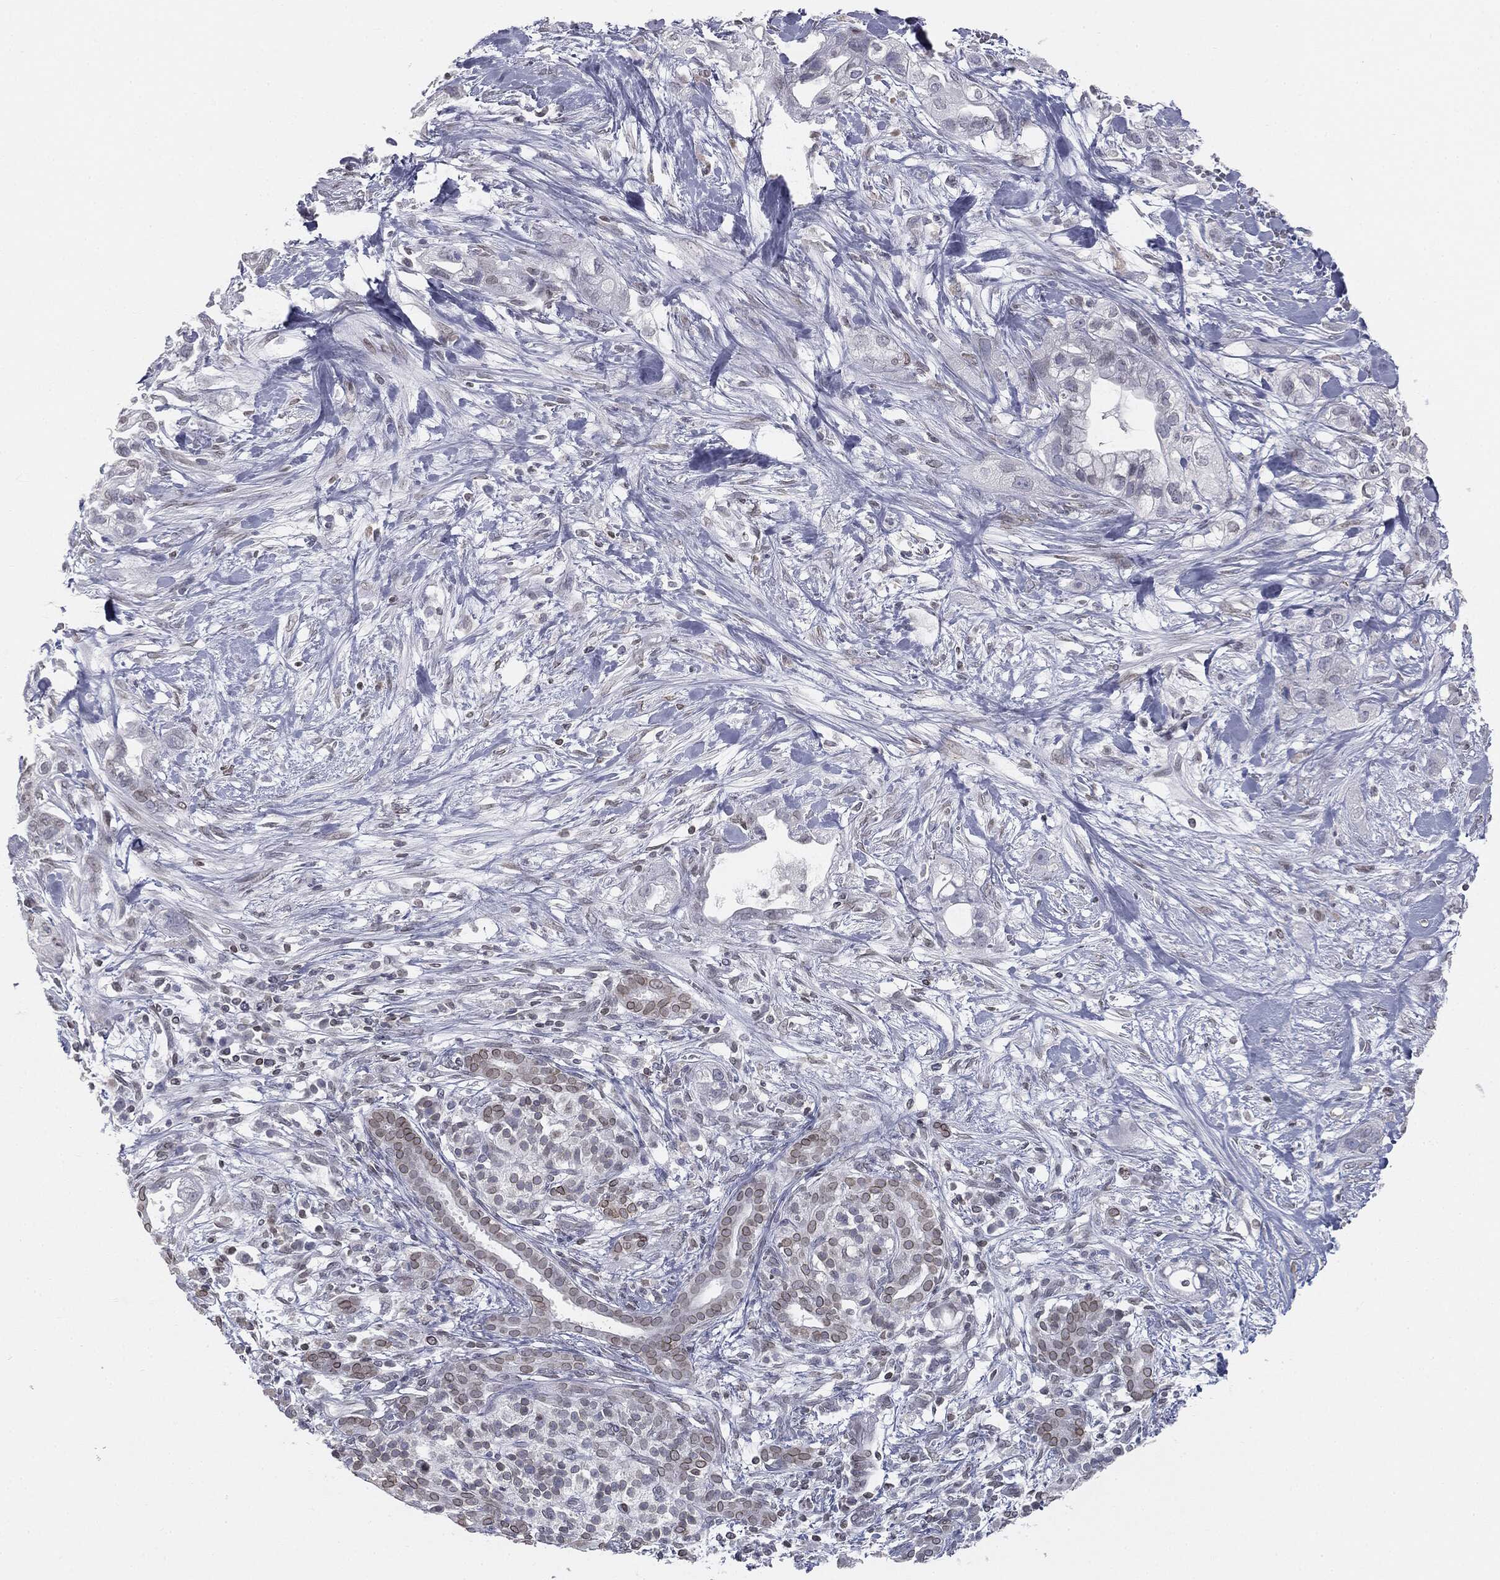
{"staining": {"intensity": "weak", "quantity": "25%-75%", "location": "nuclear"}, "tissue": "pancreatic cancer", "cell_type": "Tumor cells", "image_type": "cancer", "snomed": [{"axis": "morphology", "description": "Adenocarcinoma, NOS"}, {"axis": "topography", "description": "Pancreas"}], "caption": "Immunohistochemical staining of pancreatic adenocarcinoma exhibits weak nuclear protein expression in approximately 25%-75% of tumor cells.", "gene": "ALDOB", "patient": {"sex": "male", "age": 44}}